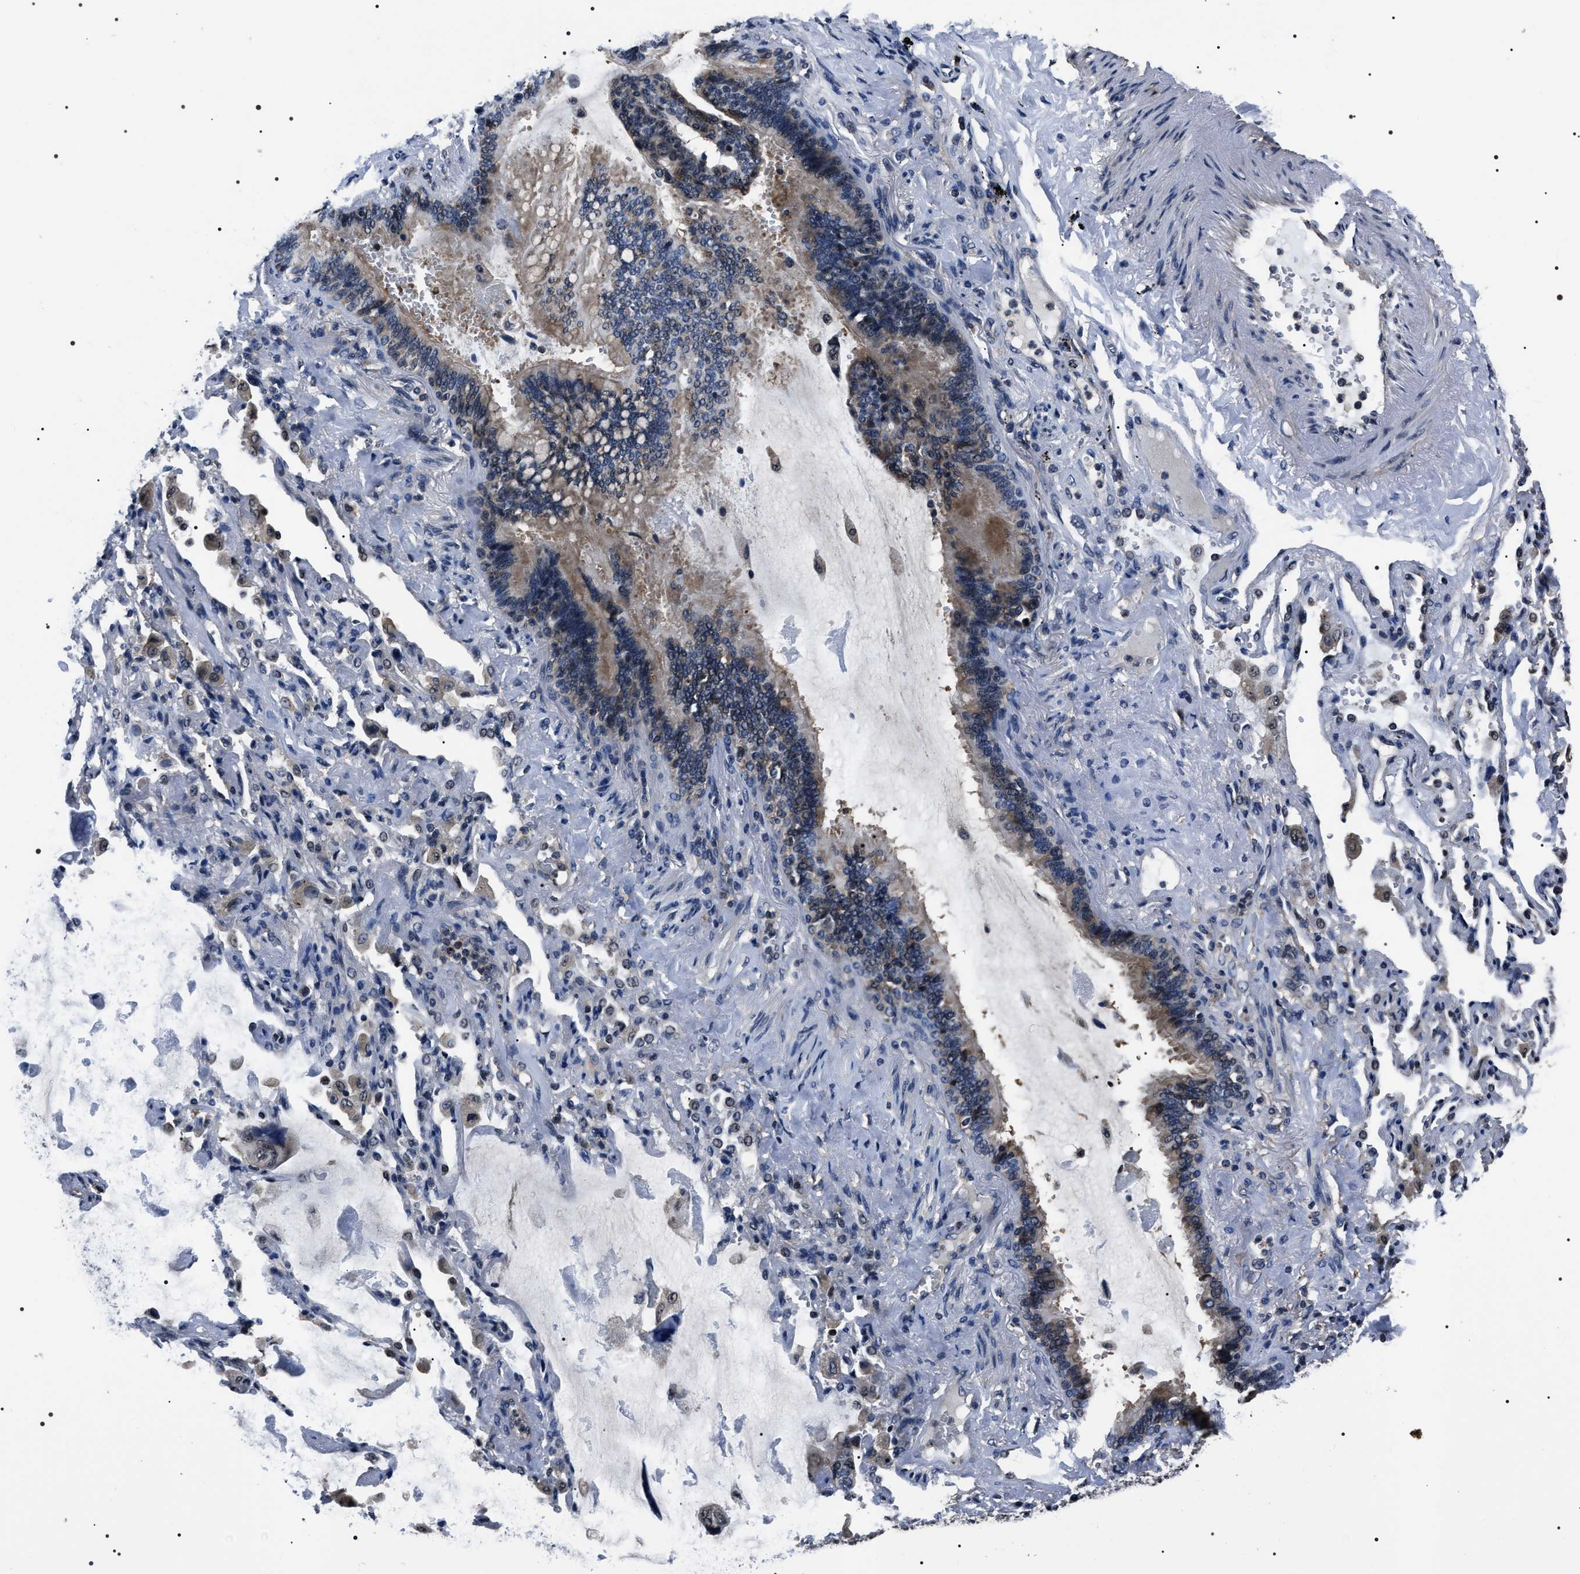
{"staining": {"intensity": "weak", "quantity": "25%-75%", "location": "cytoplasmic/membranous,nuclear"}, "tissue": "lung cancer", "cell_type": "Tumor cells", "image_type": "cancer", "snomed": [{"axis": "morphology", "description": "Squamous cell carcinoma, NOS"}, {"axis": "topography", "description": "Lung"}], "caption": "Protein staining of squamous cell carcinoma (lung) tissue shows weak cytoplasmic/membranous and nuclear staining in about 25%-75% of tumor cells.", "gene": "SIPA1", "patient": {"sex": "female", "age": 73}}